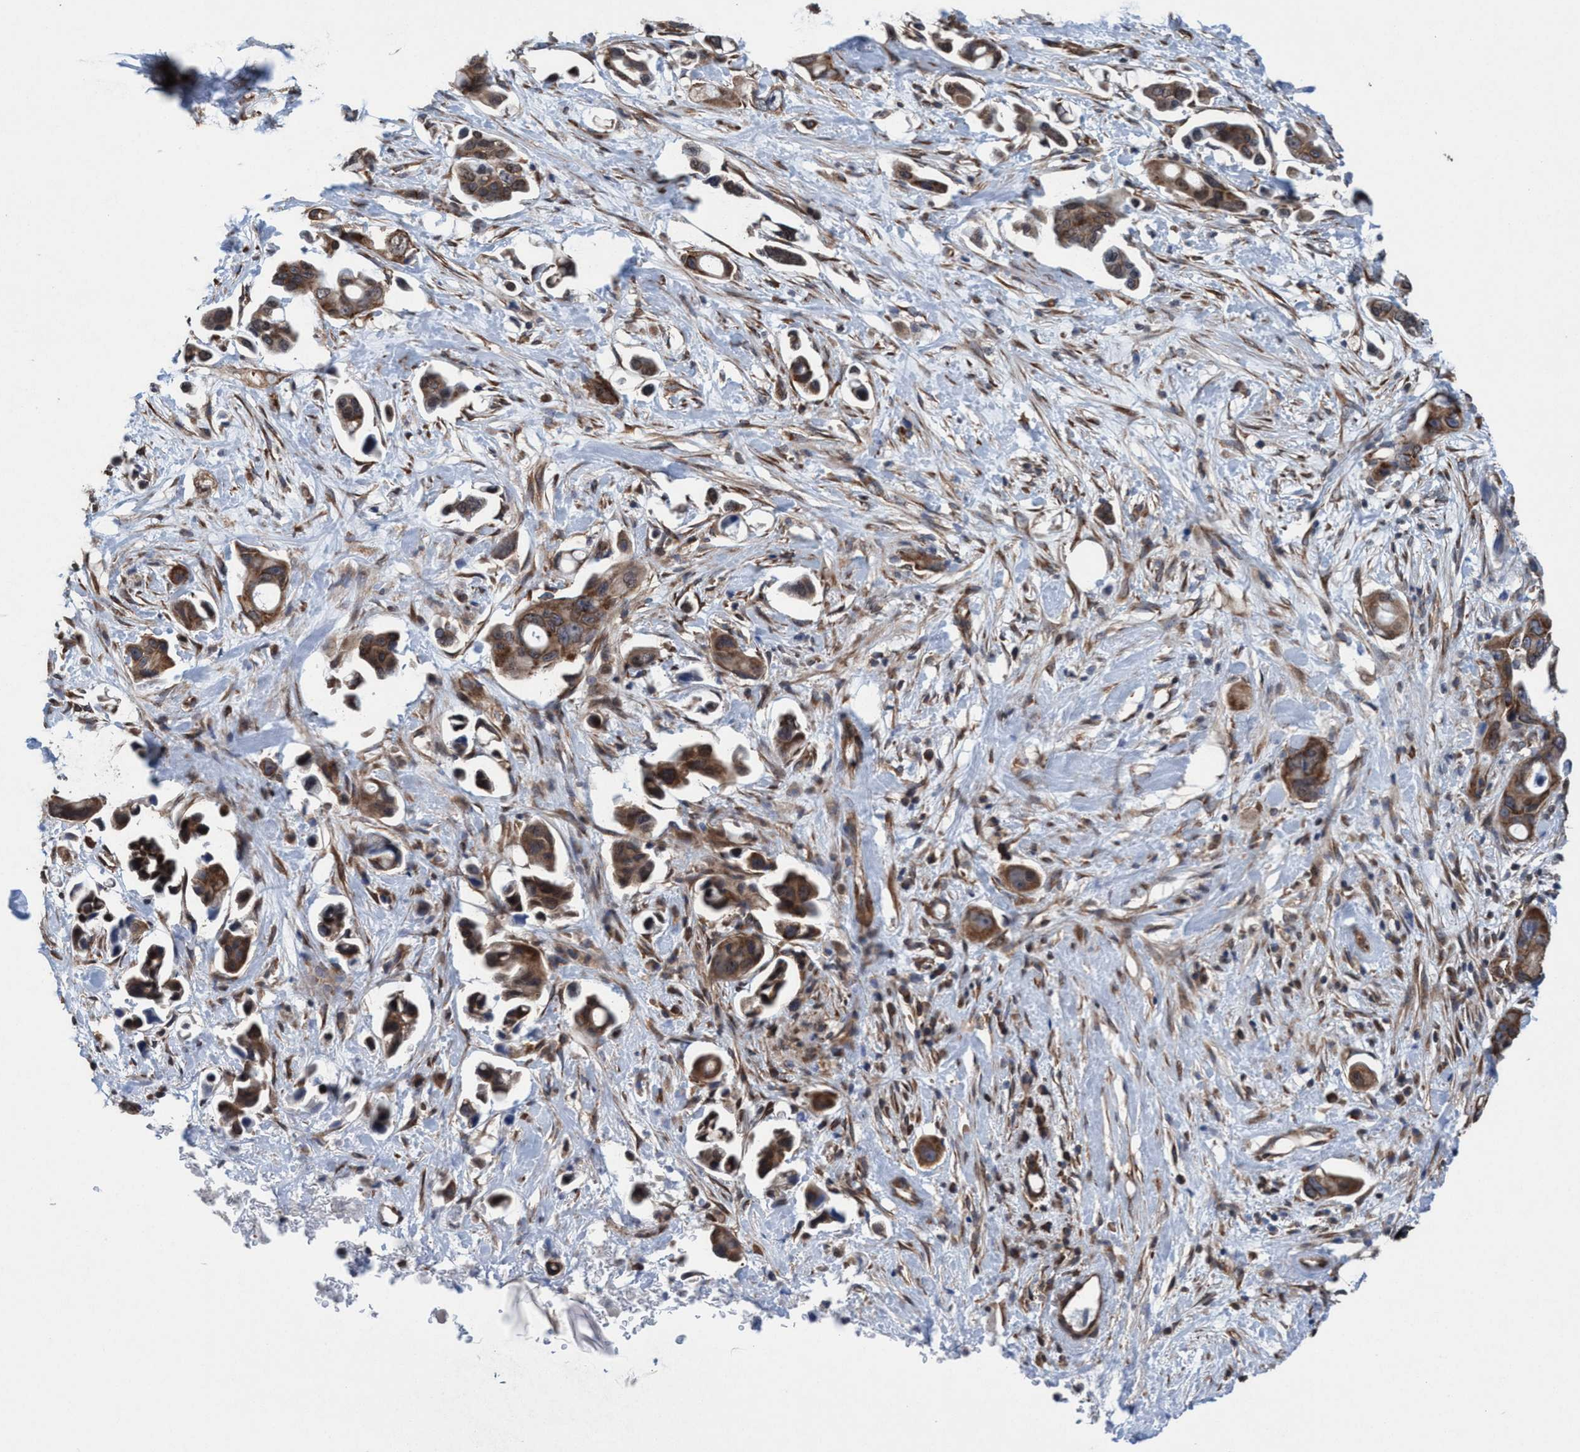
{"staining": {"intensity": "moderate", "quantity": ">75%", "location": "cytoplasmic/membranous"}, "tissue": "pancreatic cancer", "cell_type": "Tumor cells", "image_type": "cancer", "snomed": [{"axis": "morphology", "description": "Adenocarcinoma, NOS"}, {"axis": "topography", "description": "Pancreas"}], "caption": "A histopathology image of pancreatic adenocarcinoma stained for a protein exhibits moderate cytoplasmic/membranous brown staining in tumor cells. The protein is shown in brown color, while the nuclei are stained blue.", "gene": "METAP2", "patient": {"sex": "male", "age": 53}}